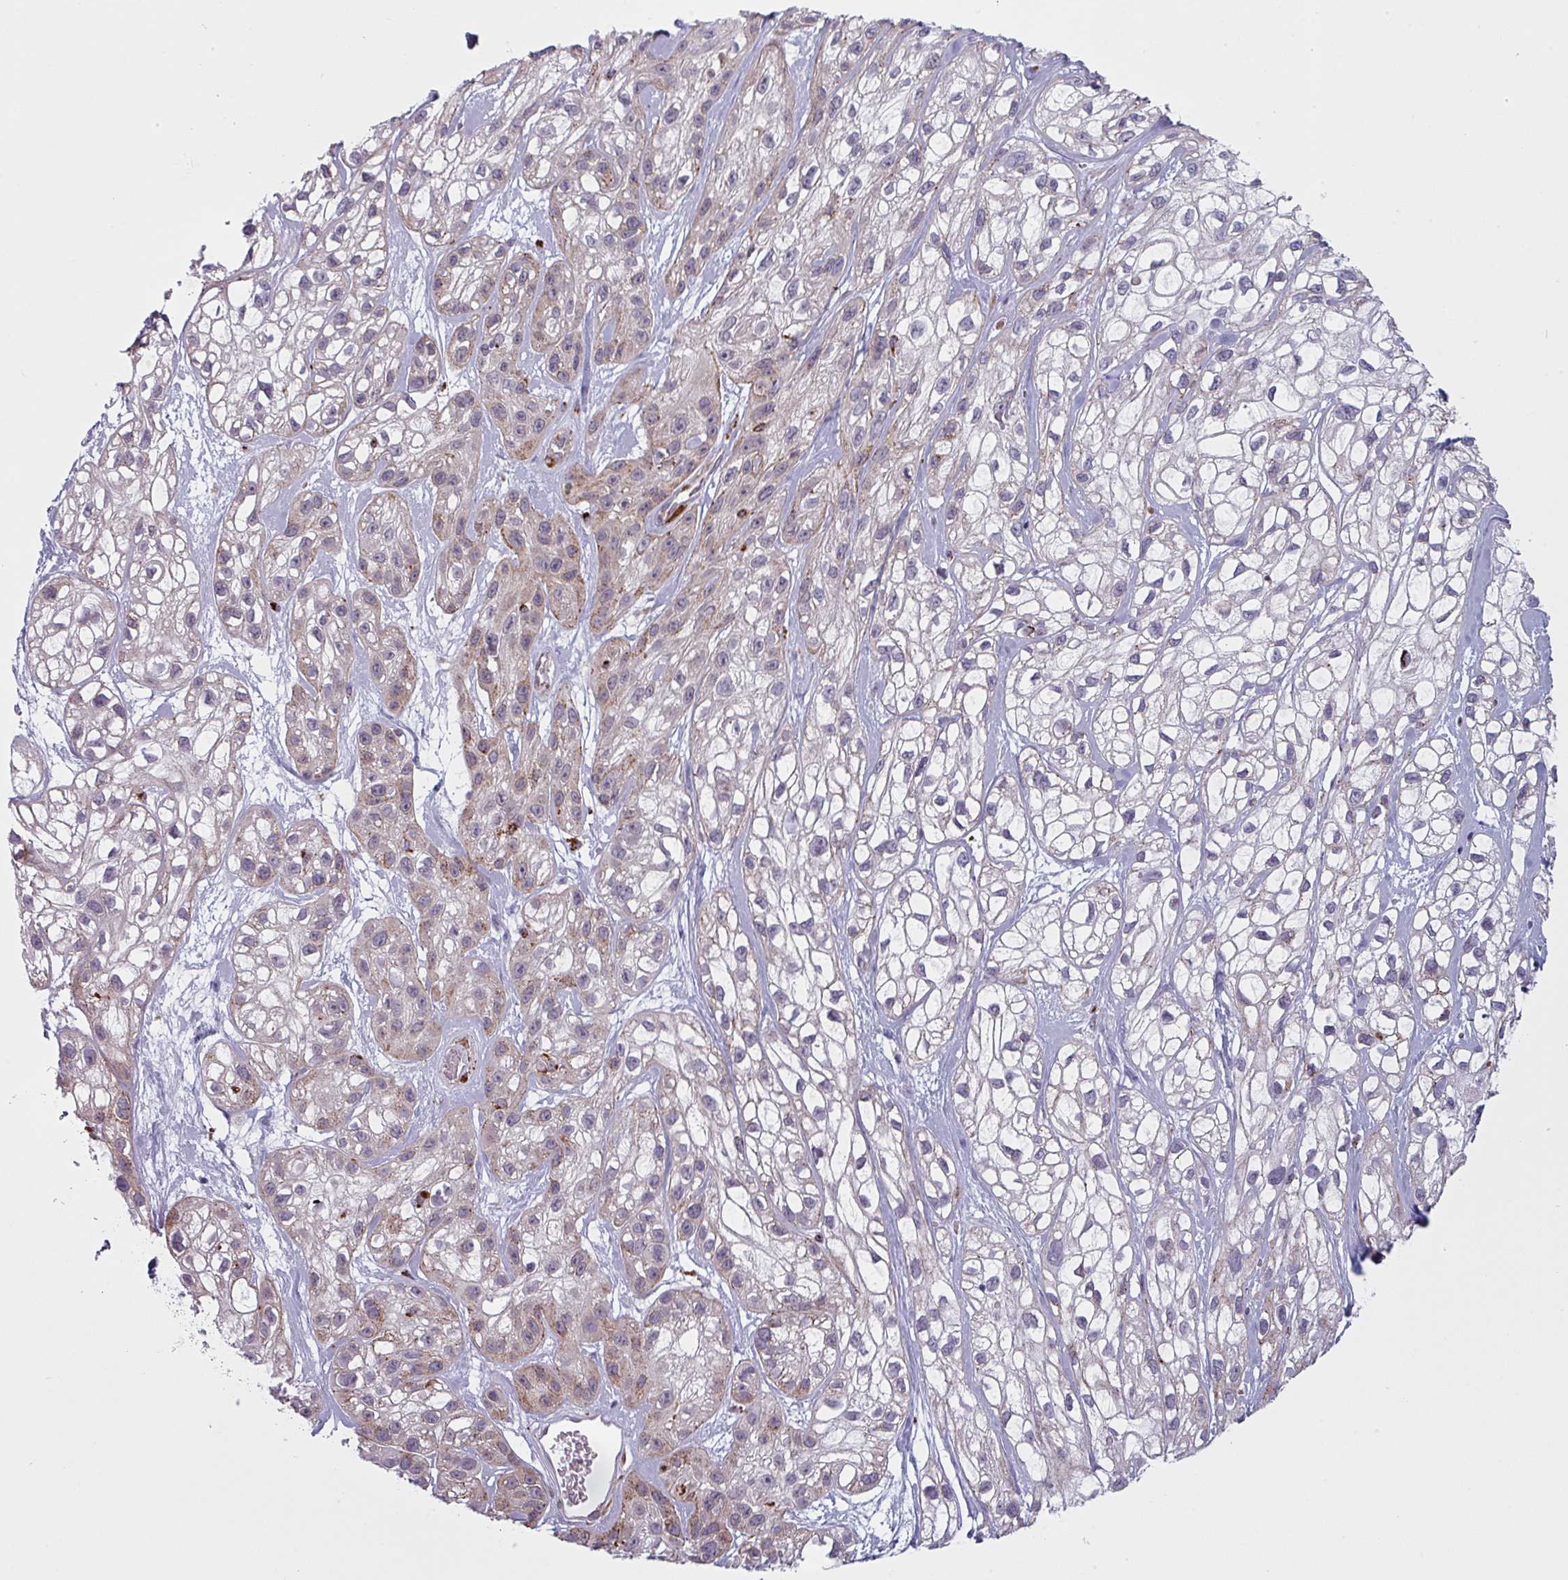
{"staining": {"intensity": "weak", "quantity": "25%-75%", "location": "cytoplasmic/membranous"}, "tissue": "skin cancer", "cell_type": "Tumor cells", "image_type": "cancer", "snomed": [{"axis": "morphology", "description": "Squamous cell carcinoma, NOS"}, {"axis": "topography", "description": "Skin"}], "caption": "Immunohistochemistry (IHC) micrograph of neoplastic tissue: skin cancer stained using immunohistochemistry shows low levels of weak protein expression localized specifically in the cytoplasmic/membranous of tumor cells, appearing as a cytoplasmic/membranous brown color.", "gene": "MAP7D2", "patient": {"sex": "male", "age": 82}}